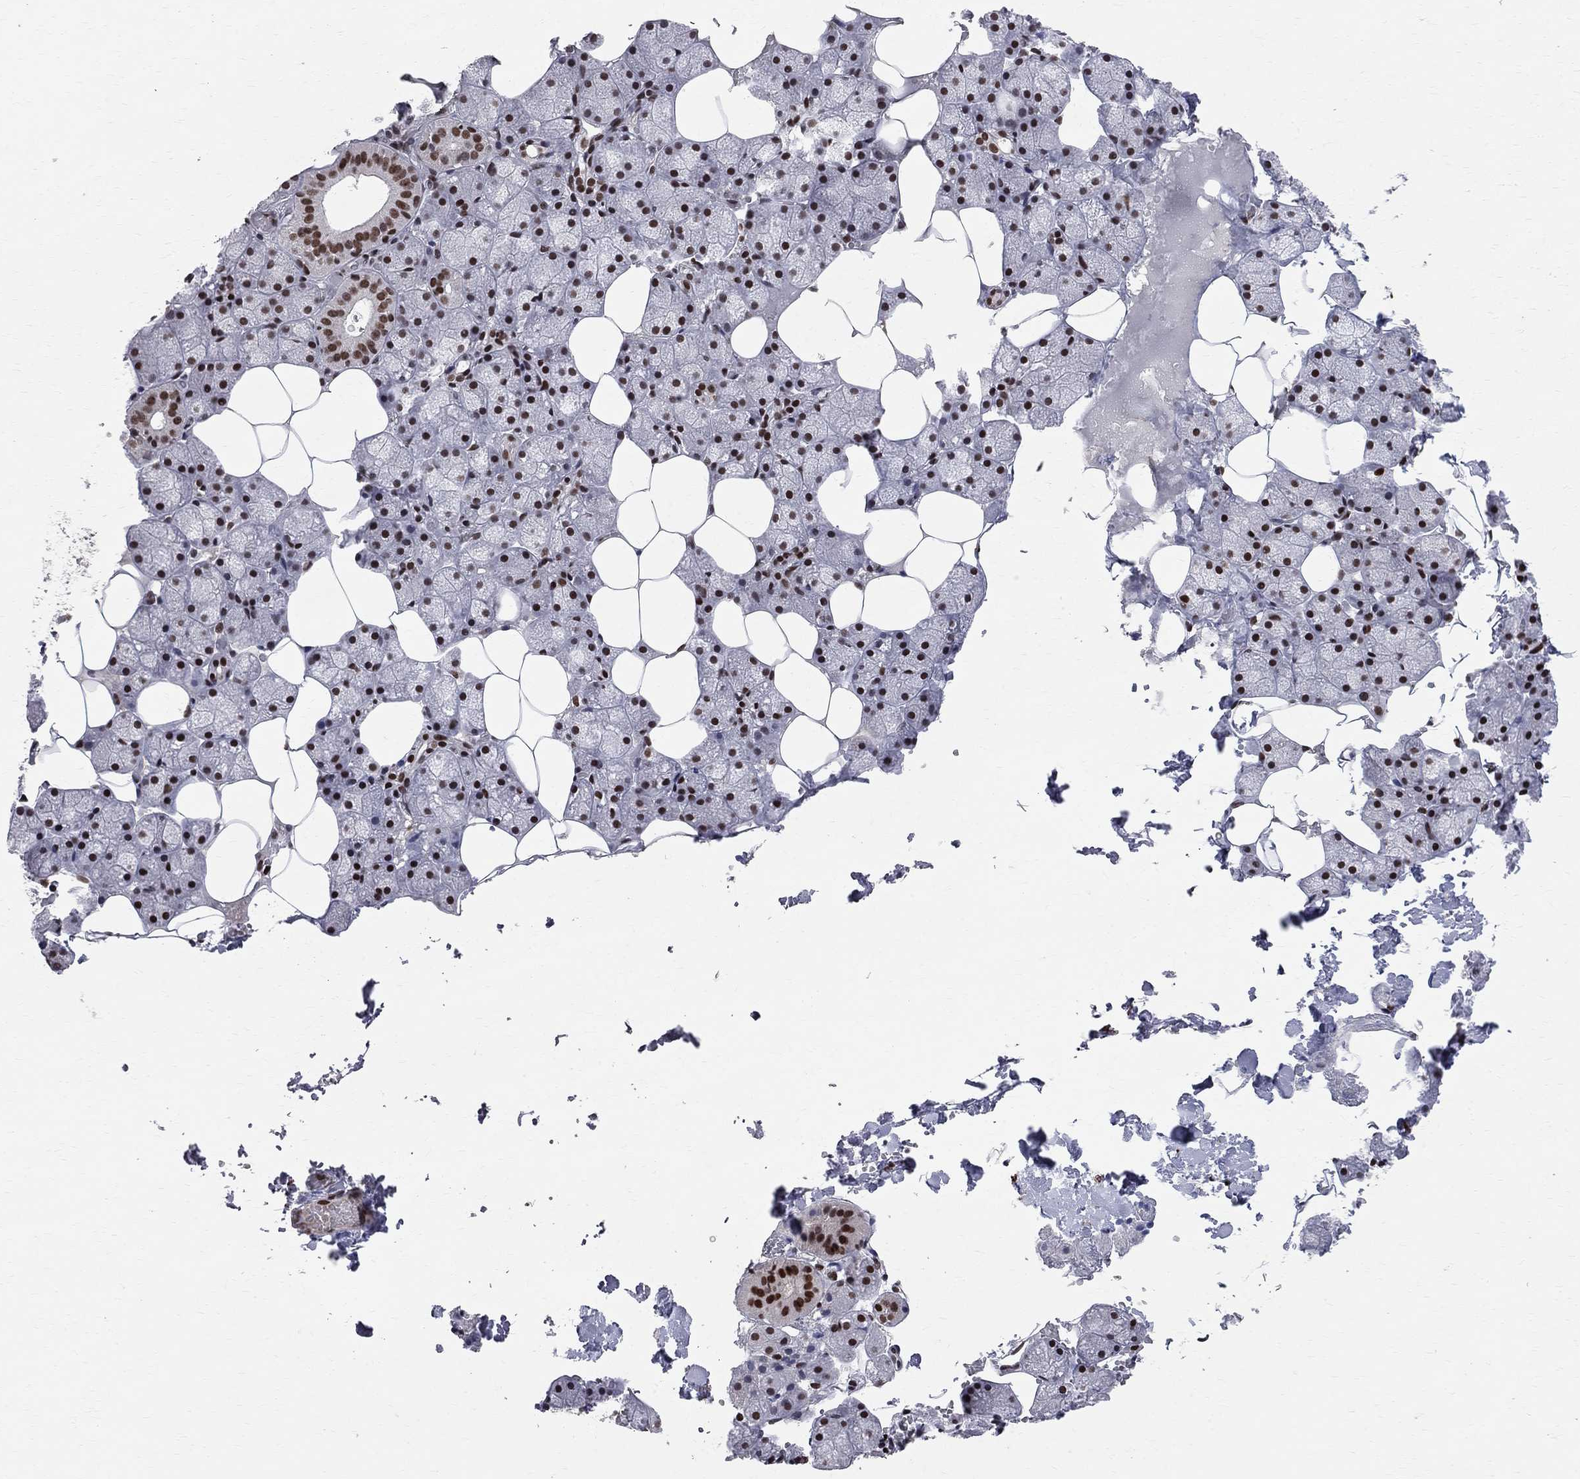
{"staining": {"intensity": "strong", "quantity": "25%-75%", "location": "nuclear"}, "tissue": "salivary gland", "cell_type": "Glandular cells", "image_type": "normal", "snomed": [{"axis": "morphology", "description": "Normal tissue, NOS"}, {"axis": "topography", "description": "Salivary gland"}], "caption": "Salivary gland was stained to show a protein in brown. There is high levels of strong nuclear positivity in about 25%-75% of glandular cells. Using DAB (3,3'-diaminobenzidine) (brown) and hematoxylin (blue) stains, captured at high magnification using brightfield microscopy.", "gene": "SAP30L", "patient": {"sex": "male", "age": 38}}